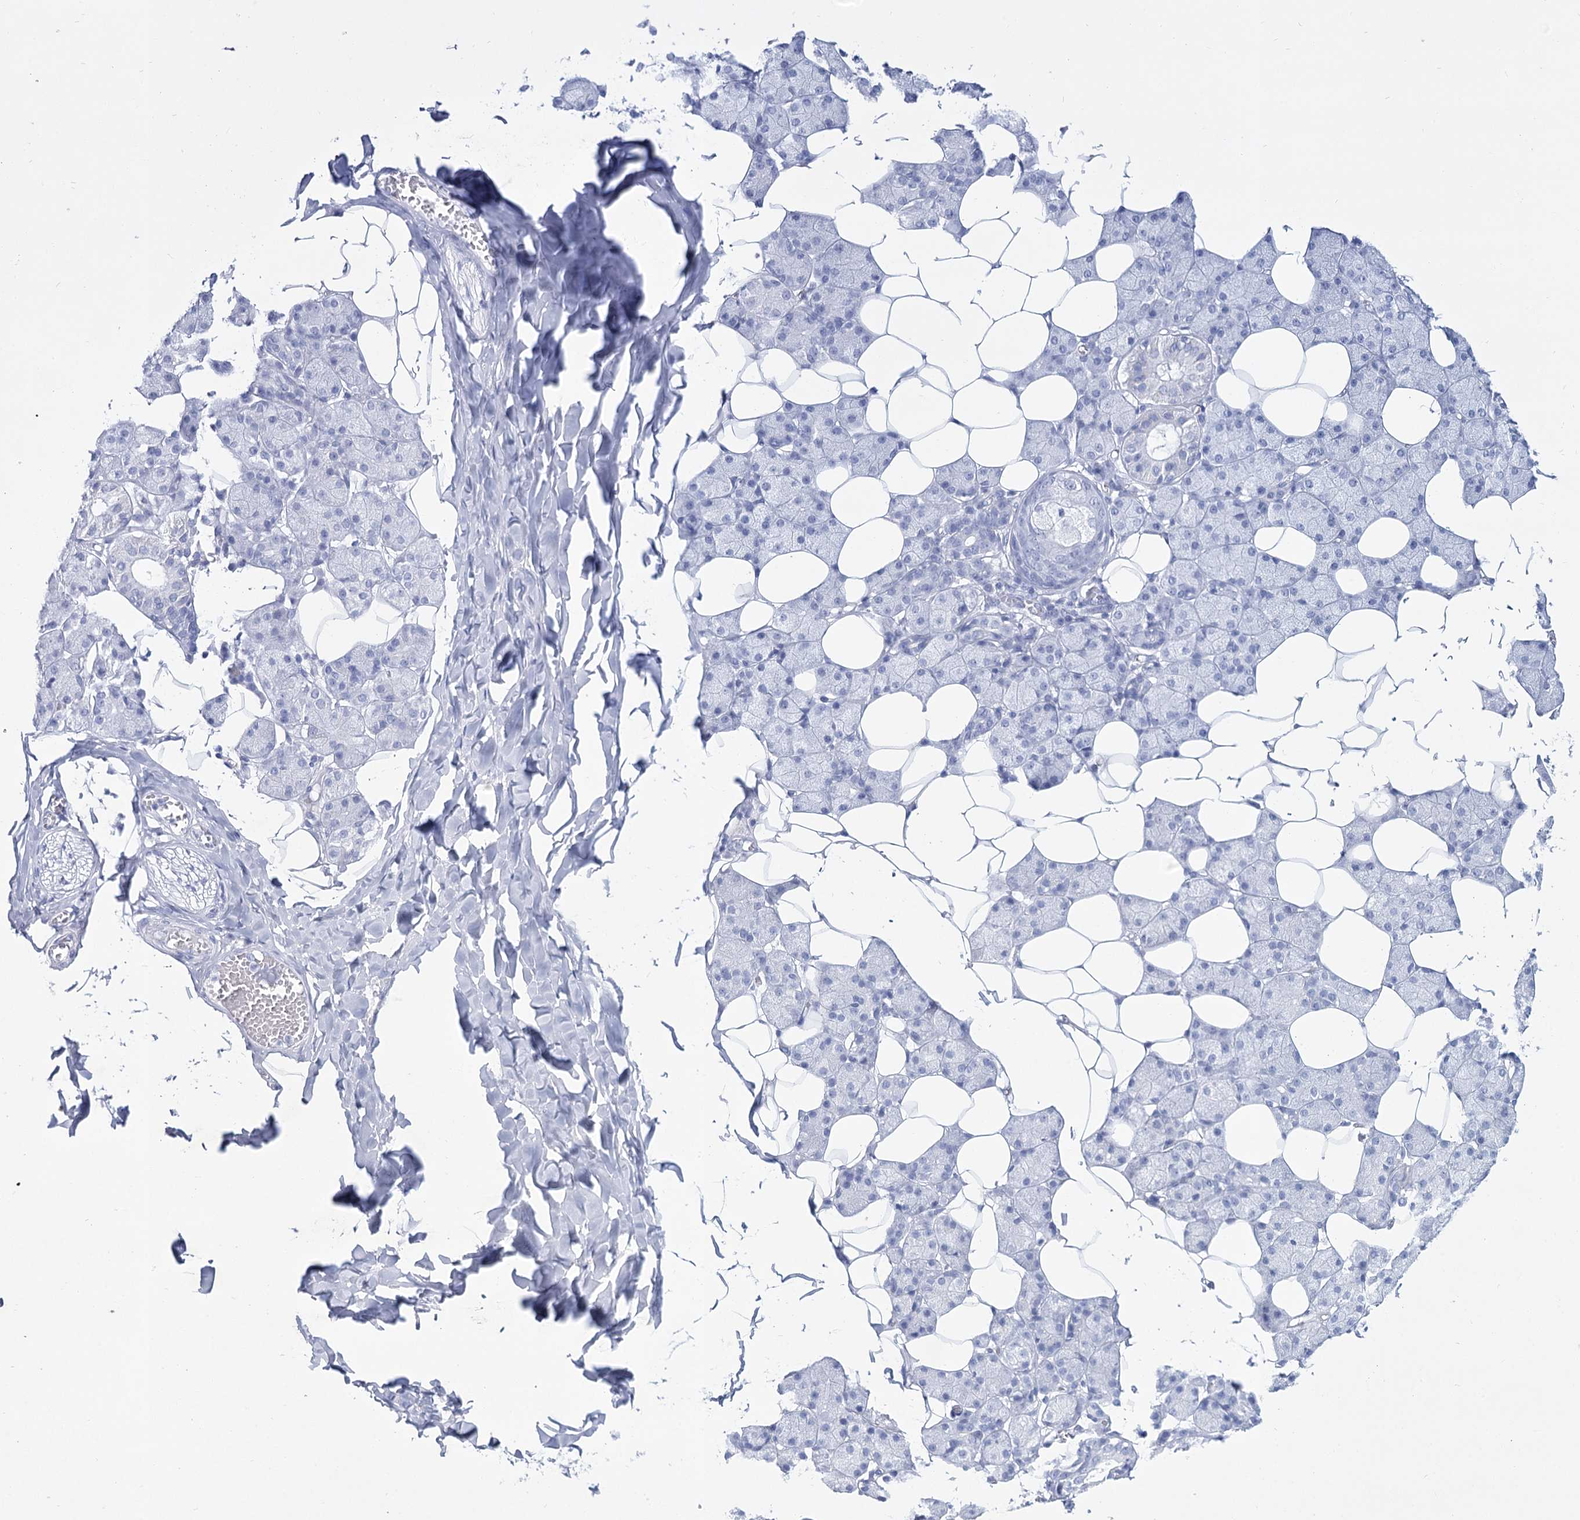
{"staining": {"intensity": "negative", "quantity": "none", "location": "none"}, "tissue": "salivary gland", "cell_type": "Glandular cells", "image_type": "normal", "snomed": [{"axis": "morphology", "description": "Normal tissue, NOS"}, {"axis": "topography", "description": "Salivary gland"}], "caption": "Immunohistochemistry (IHC) of normal human salivary gland displays no staining in glandular cells.", "gene": "RNF186", "patient": {"sex": "female", "age": 33}}